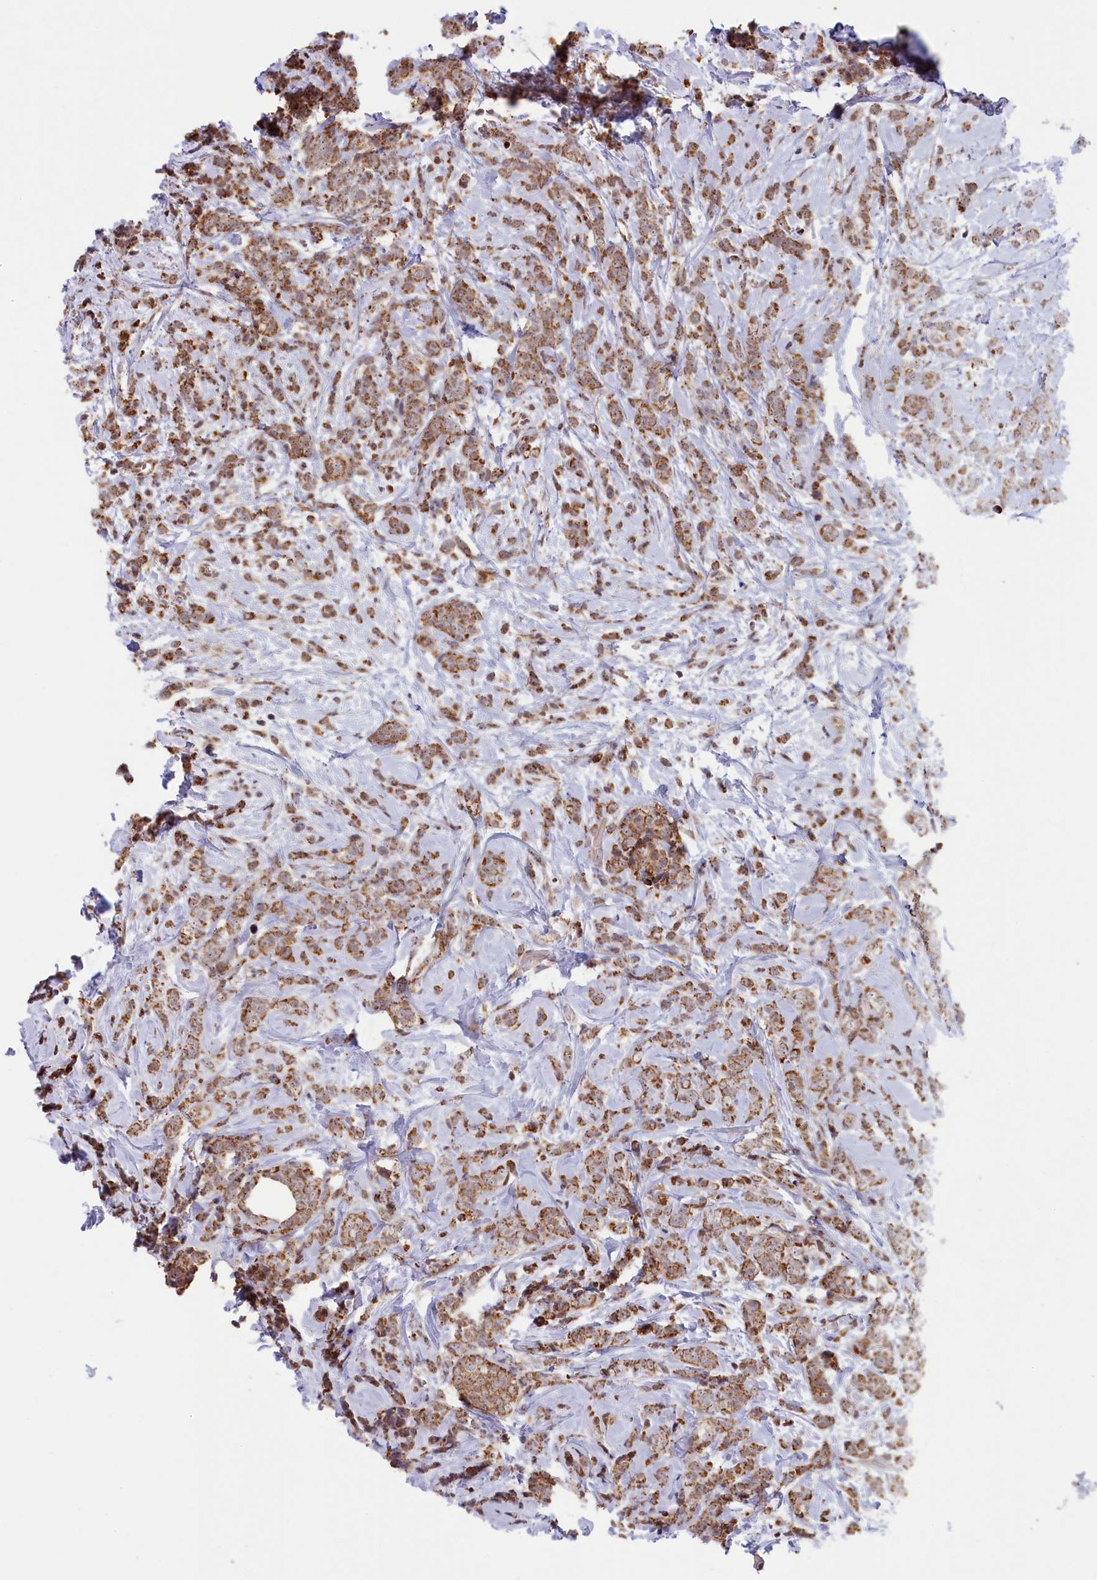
{"staining": {"intensity": "moderate", "quantity": ">75%", "location": "cytoplasmic/membranous"}, "tissue": "breast cancer", "cell_type": "Tumor cells", "image_type": "cancer", "snomed": [{"axis": "morphology", "description": "Lobular carcinoma"}, {"axis": "topography", "description": "Breast"}], "caption": "IHC of breast lobular carcinoma exhibits medium levels of moderate cytoplasmic/membranous positivity in about >75% of tumor cells.", "gene": "DUS3L", "patient": {"sex": "female", "age": 58}}